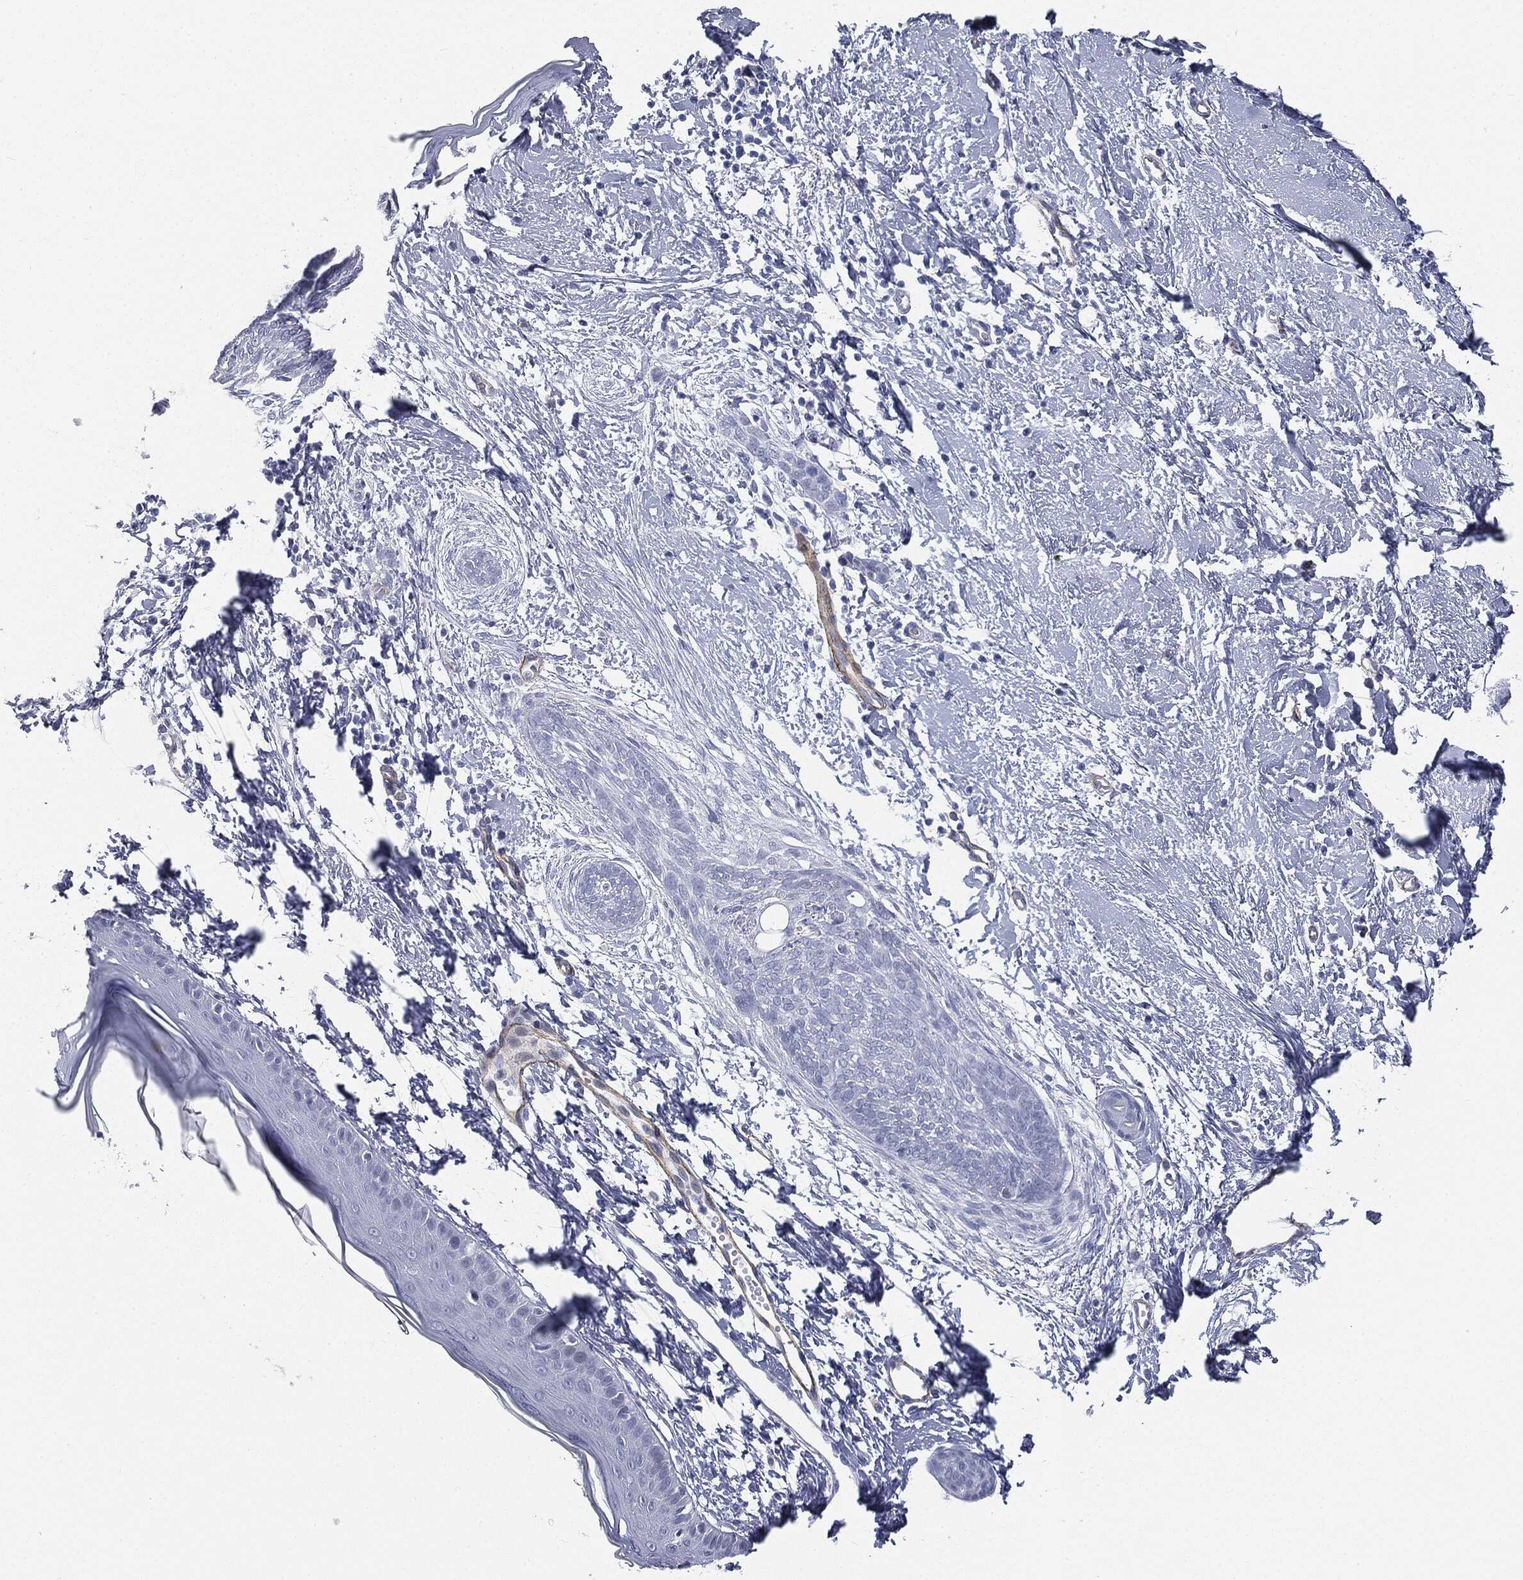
{"staining": {"intensity": "negative", "quantity": "none", "location": "none"}, "tissue": "skin cancer", "cell_type": "Tumor cells", "image_type": "cancer", "snomed": [{"axis": "morphology", "description": "Basal cell carcinoma"}, {"axis": "topography", "description": "Skin"}], "caption": "Immunohistochemistry (IHC) of skin cancer exhibits no expression in tumor cells. (DAB (3,3'-diaminobenzidine) immunohistochemistry visualized using brightfield microscopy, high magnification).", "gene": "MUC5AC", "patient": {"sex": "female", "age": 65}}